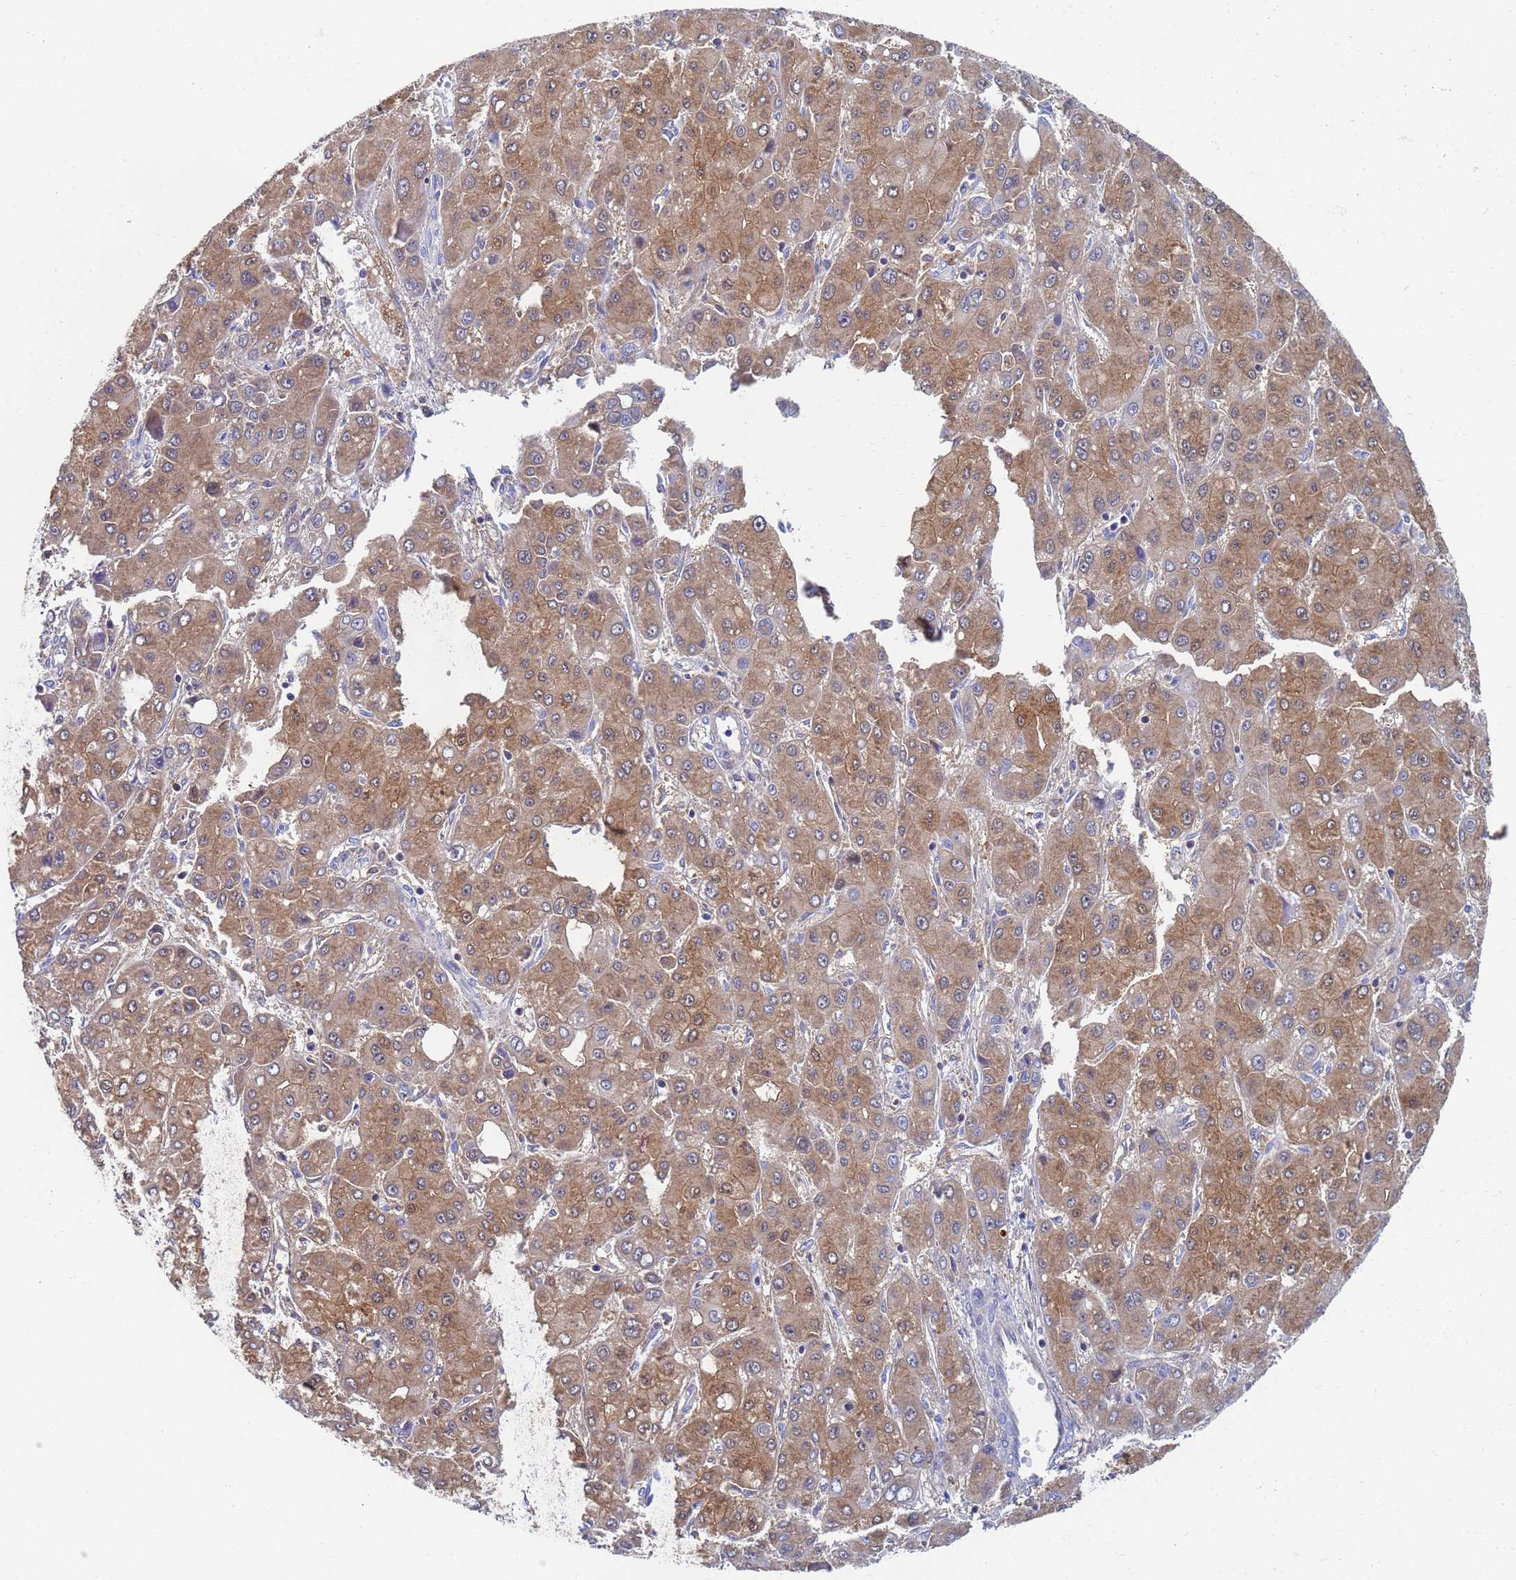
{"staining": {"intensity": "moderate", "quantity": ">75%", "location": "cytoplasmic/membranous"}, "tissue": "liver cancer", "cell_type": "Tumor cells", "image_type": "cancer", "snomed": [{"axis": "morphology", "description": "Carcinoma, Hepatocellular, NOS"}, {"axis": "topography", "description": "Liver"}], "caption": "Protein expression analysis of liver cancer reveals moderate cytoplasmic/membranous staining in about >75% of tumor cells. (DAB (3,3'-diaminobenzidine) = brown stain, brightfield microscopy at high magnification).", "gene": "GCHFR", "patient": {"sex": "male", "age": 55}}